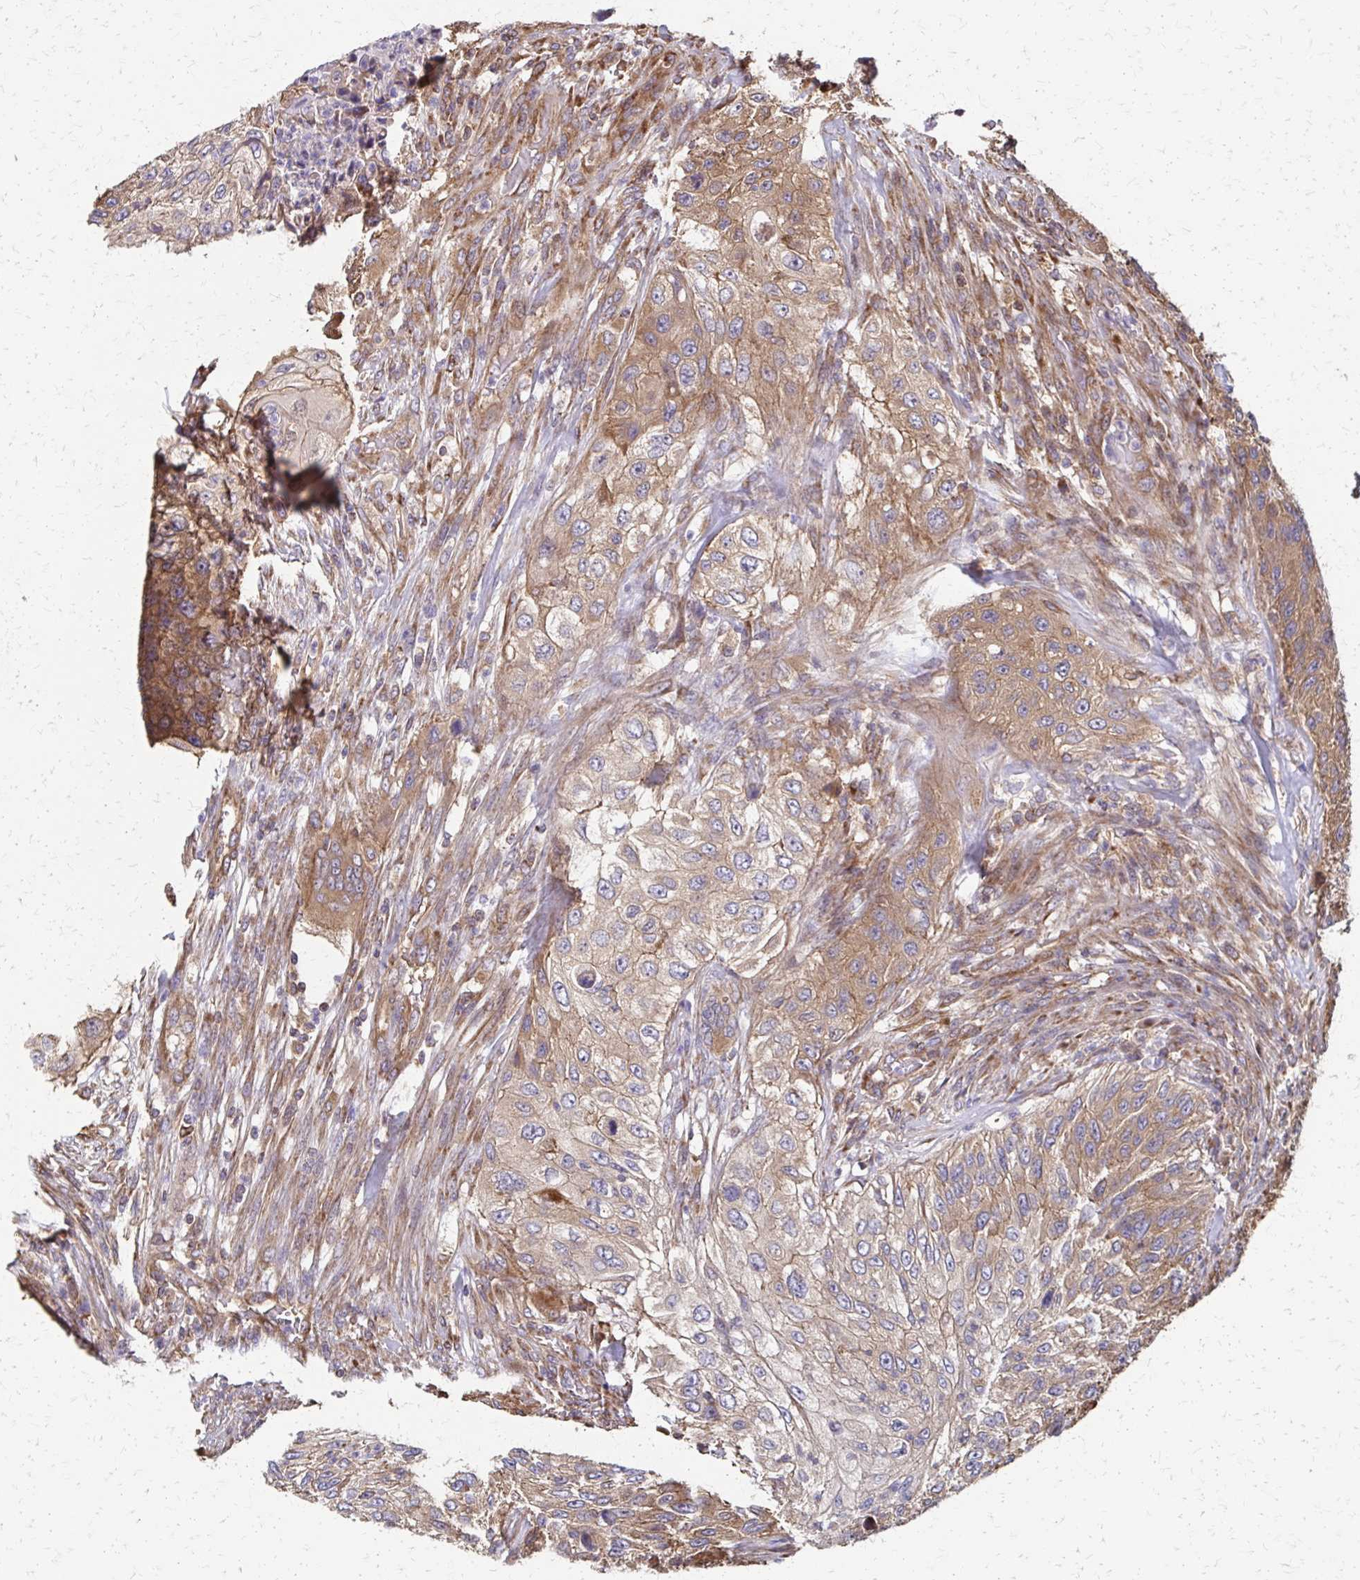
{"staining": {"intensity": "moderate", "quantity": "25%-75%", "location": "cytoplasmic/membranous"}, "tissue": "urothelial cancer", "cell_type": "Tumor cells", "image_type": "cancer", "snomed": [{"axis": "morphology", "description": "Urothelial carcinoma, High grade"}, {"axis": "topography", "description": "Urinary bladder"}], "caption": "Protein expression analysis of urothelial cancer exhibits moderate cytoplasmic/membranous positivity in about 25%-75% of tumor cells. (brown staining indicates protein expression, while blue staining denotes nuclei).", "gene": "EEF2", "patient": {"sex": "female", "age": 60}}